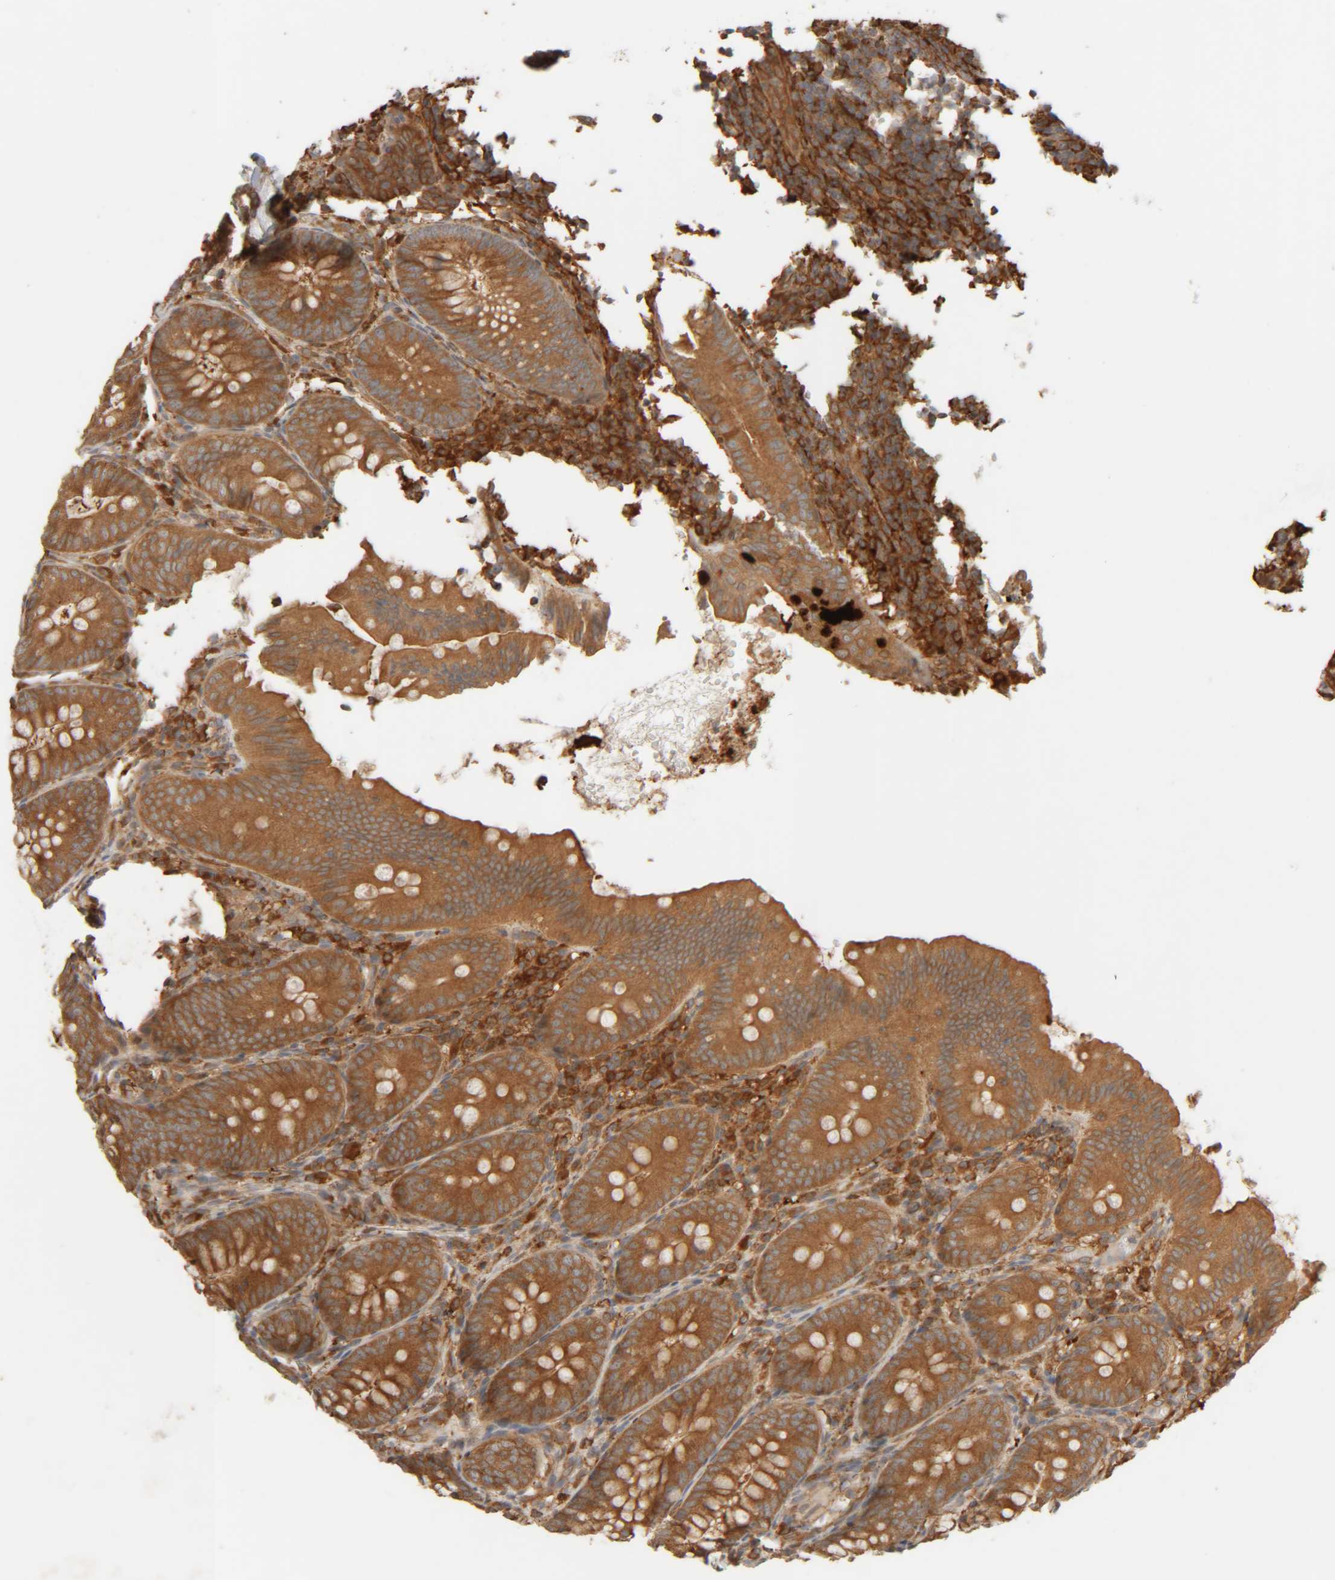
{"staining": {"intensity": "moderate", "quantity": ">75%", "location": "cytoplasmic/membranous"}, "tissue": "appendix", "cell_type": "Glandular cells", "image_type": "normal", "snomed": [{"axis": "morphology", "description": "Normal tissue, NOS"}, {"axis": "topography", "description": "Appendix"}], "caption": "DAB immunohistochemical staining of benign appendix exhibits moderate cytoplasmic/membranous protein expression in approximately >75% of glandular cells. Using DAB (3,3'-diaminobenzidine) (brown) and hematoxylin (blue) stains, captured at high magnification using brightfield microscopy.", "gene": "TMEM192", "patient": {"sex": "male", "age": 1}}